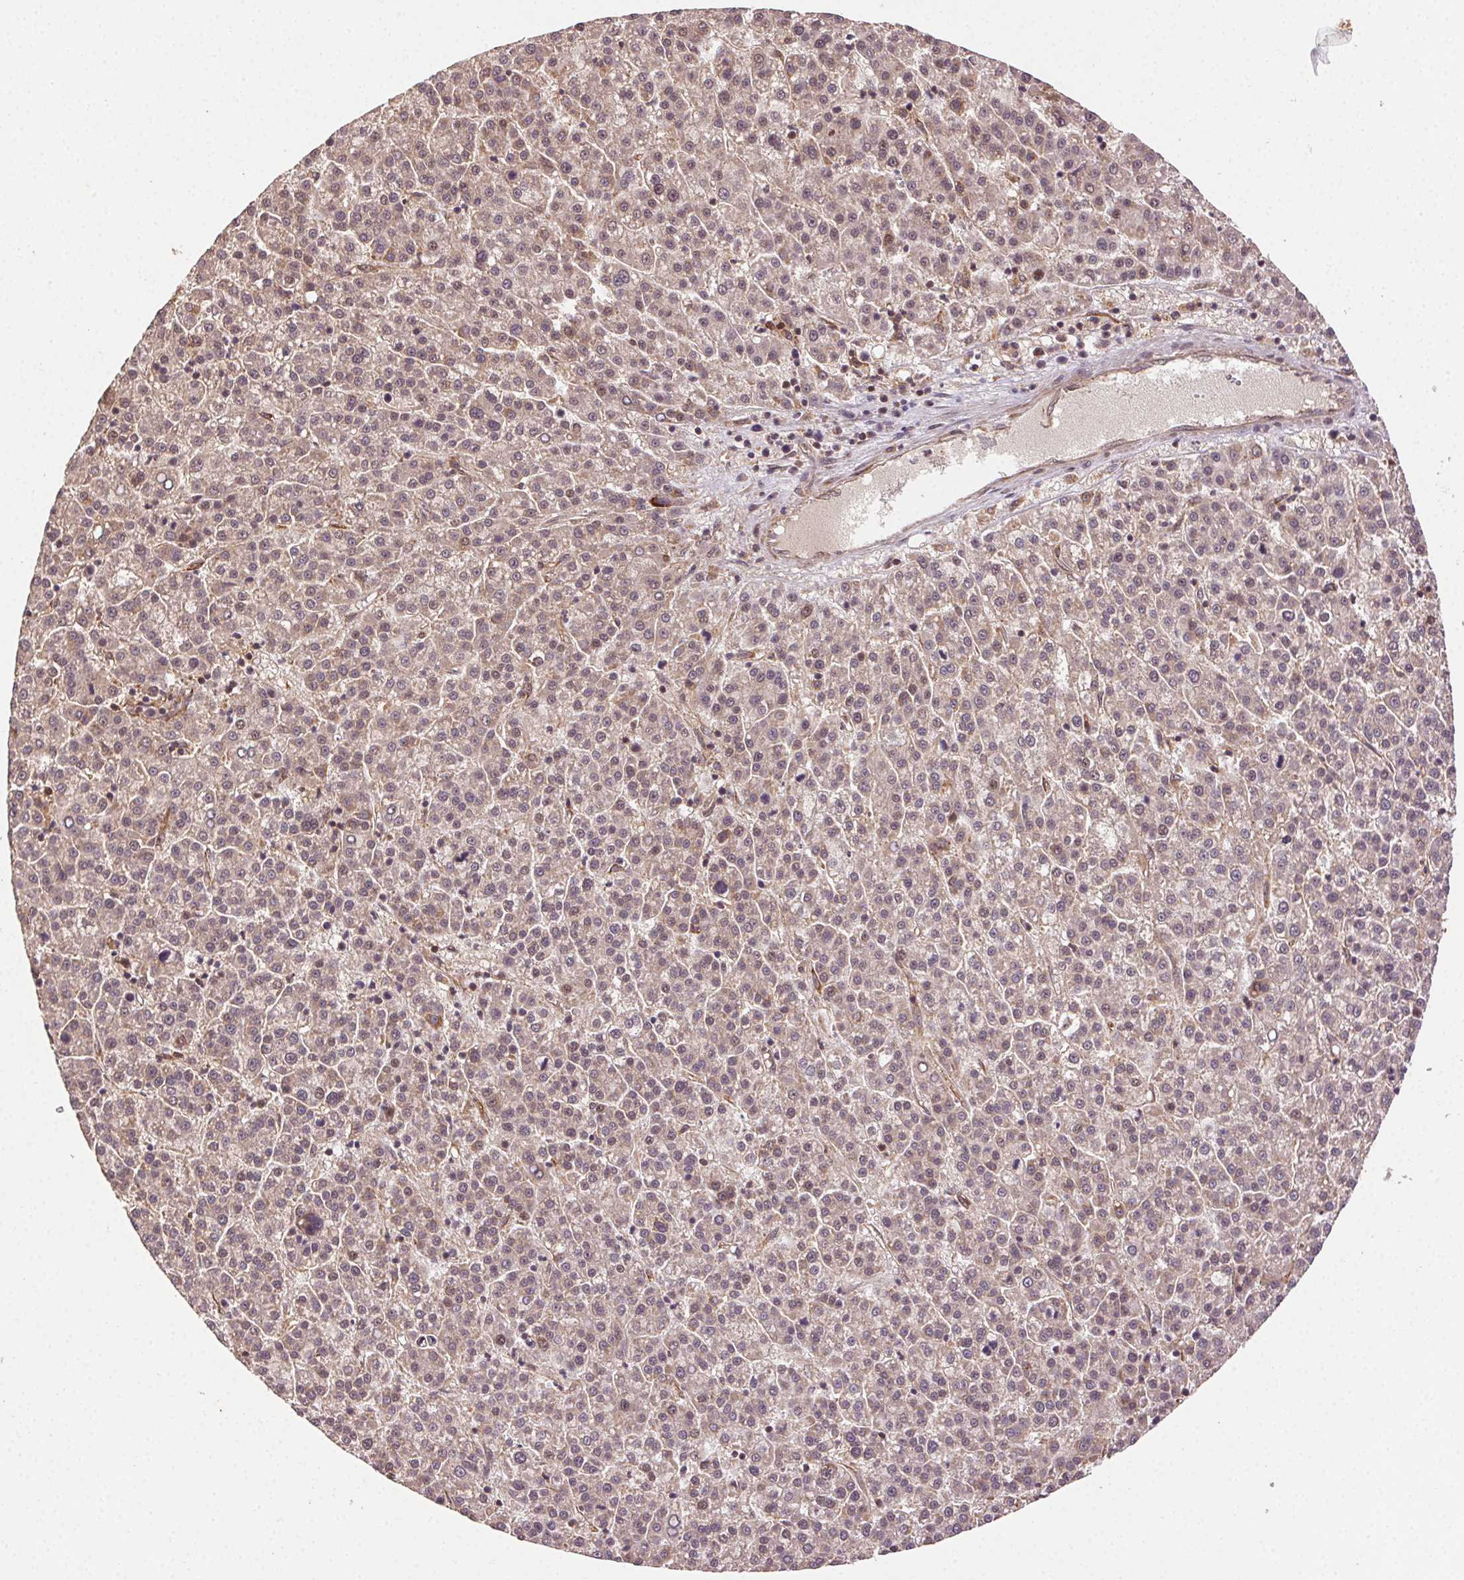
{"staining": {"intensity": "weak", "quantity": ">75%", "location": "cytoplasmic/membranous"}, "tissue": "liver cancer", "cell_type": "Tumor cells", "image_type": "cancer", "snomed": [{"axis": "morphology", "description": "Carcinoma, Hepatocellular, NOS"}, {"axis": "topography", "description": "Liver"}], "caption": "Hepatocellular carcinoma (liver) stained for a protein demonstrates weak cytoplasmic/membranous positivity in tumor cells.", "gene": "KLHL15", "patient": {"sex": "female", "age": 58}}